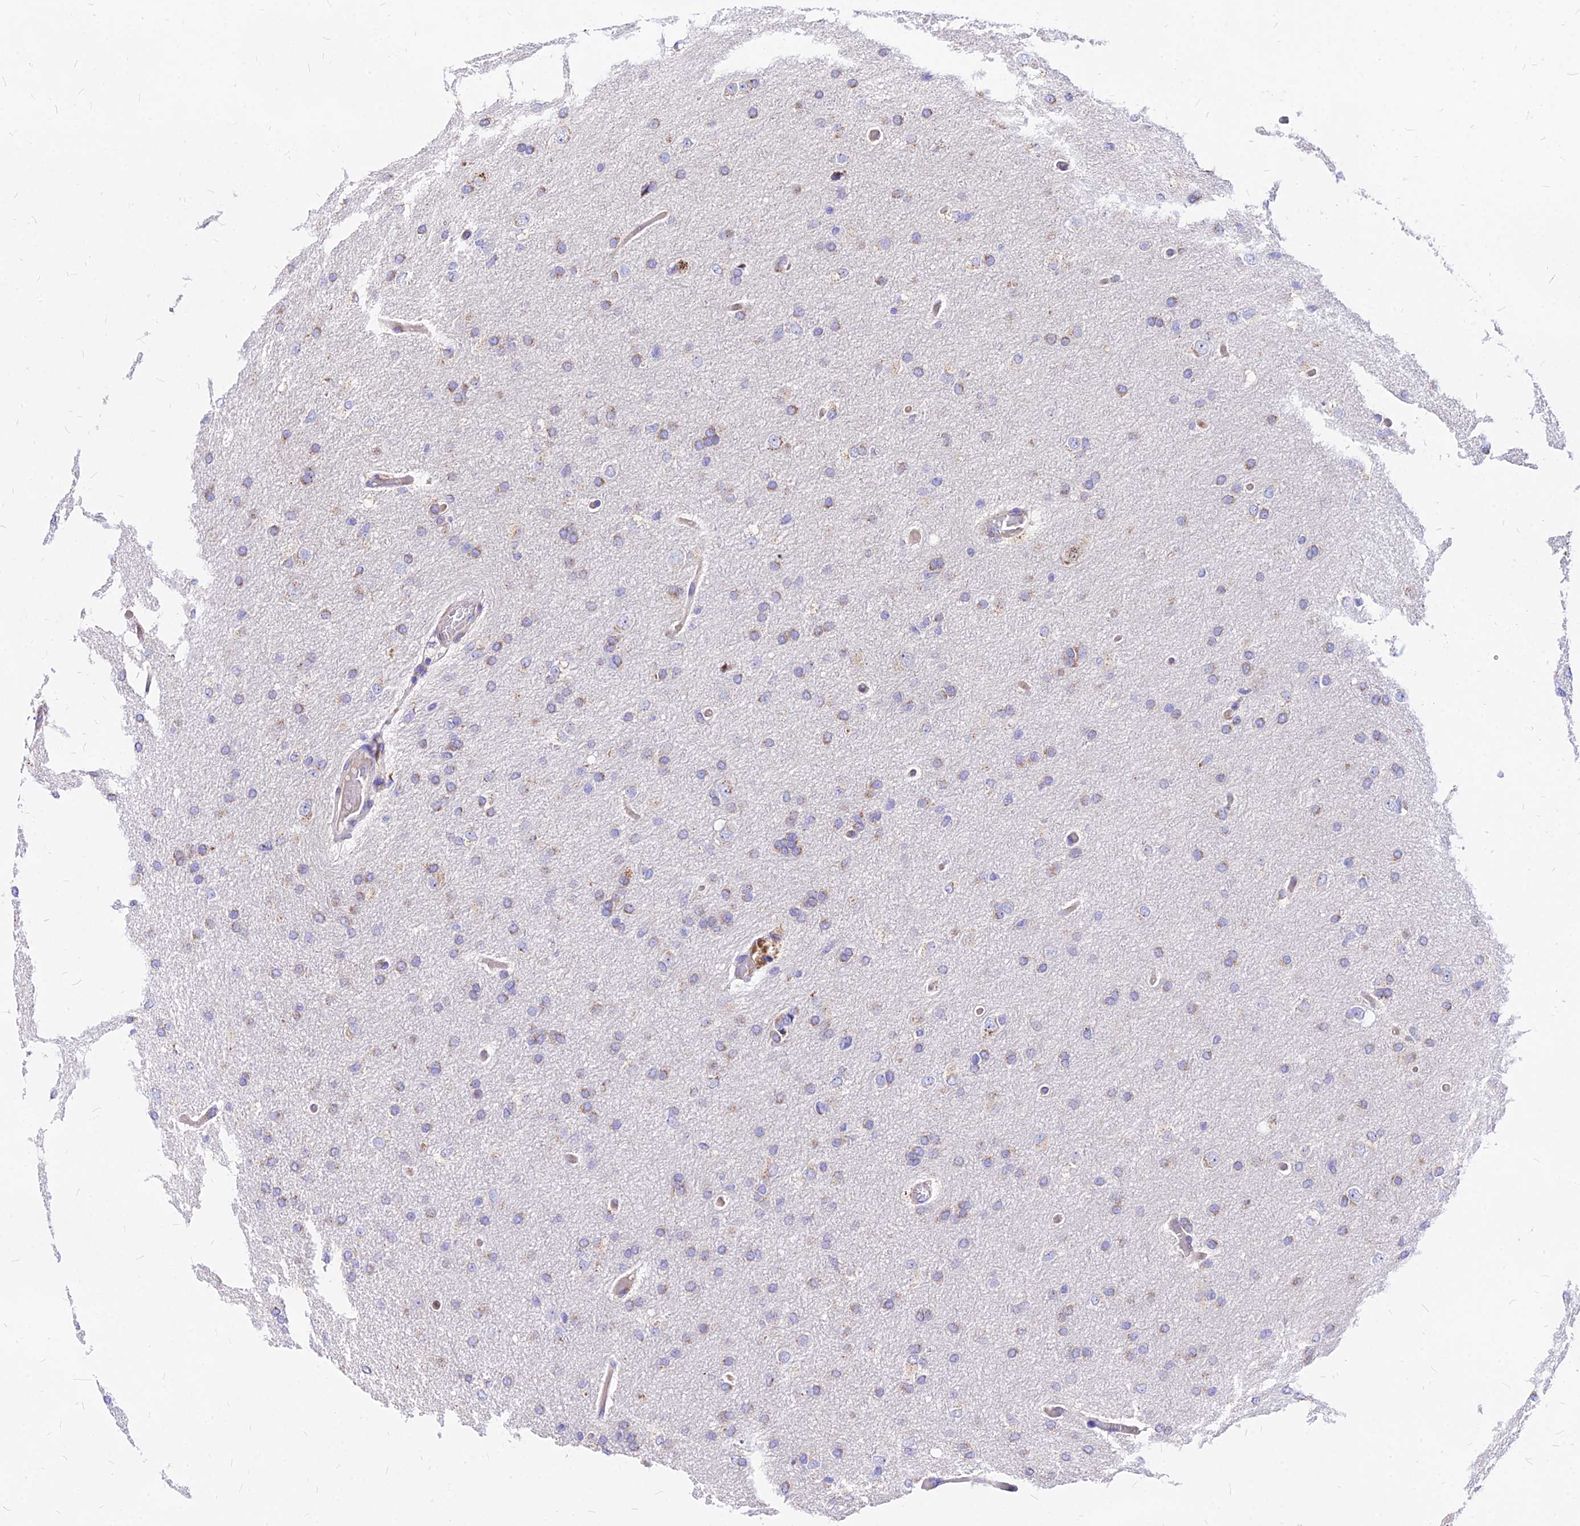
{"staining": {"intensity": "negative", "quantity": "none", "location": "none"}, "tissue": "glioma", "cell_type": "Tumor cells", "image_type": "cancer", "snomed": [{"axis": "morphology", "description": "Glioma, malignant, High grade"}, {"axis": "topography", "description": "Cerebral cortex"}], "caption": "High power microscopy histopathology image of an immunohistochemistry (IHC) image of glioma, revealing no significant expression in tumor cells.", "gene": "MRPL3", "patient": {"sex": "female", "age": 36}}